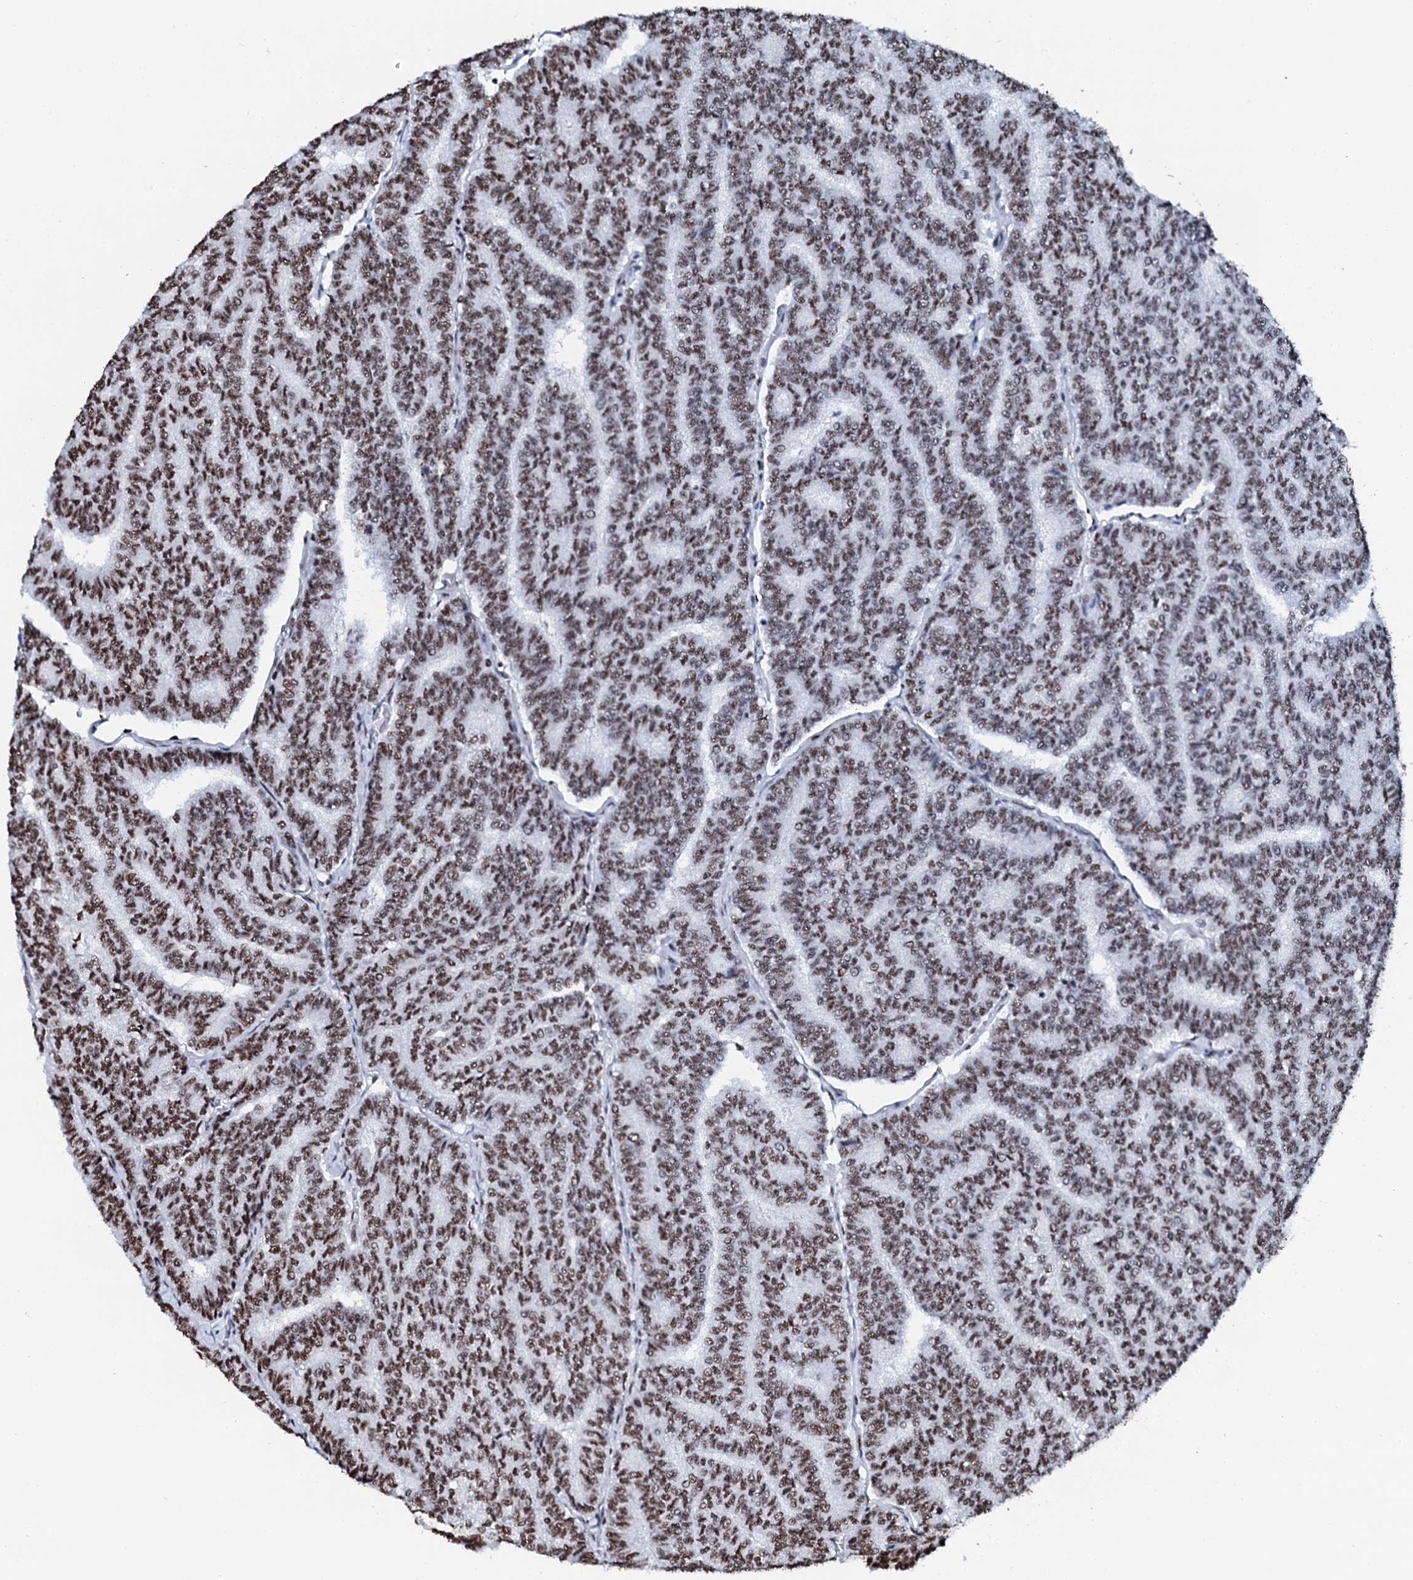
{"staining": {"intensity": "moderate", "quantity": ">75%", "location": "nuclear"}, "tissue": "thyroid cancer", "cell_type": "Tumor cells", "image_type": "cancer", "snomed": [{"axis": "morphology", "description": "Papillary adenocarcinoma, NOS"}, {"axis": "topography", "description": "Thyroid gland"}], "caption": "A micrograph of papillary adenocarcinoma (thyroid) stained for a protein displays moderate nuclear brown staining in tumor cells.", "gene": "NKAPD1", "patient": {"sex": "female", "age": 35}}